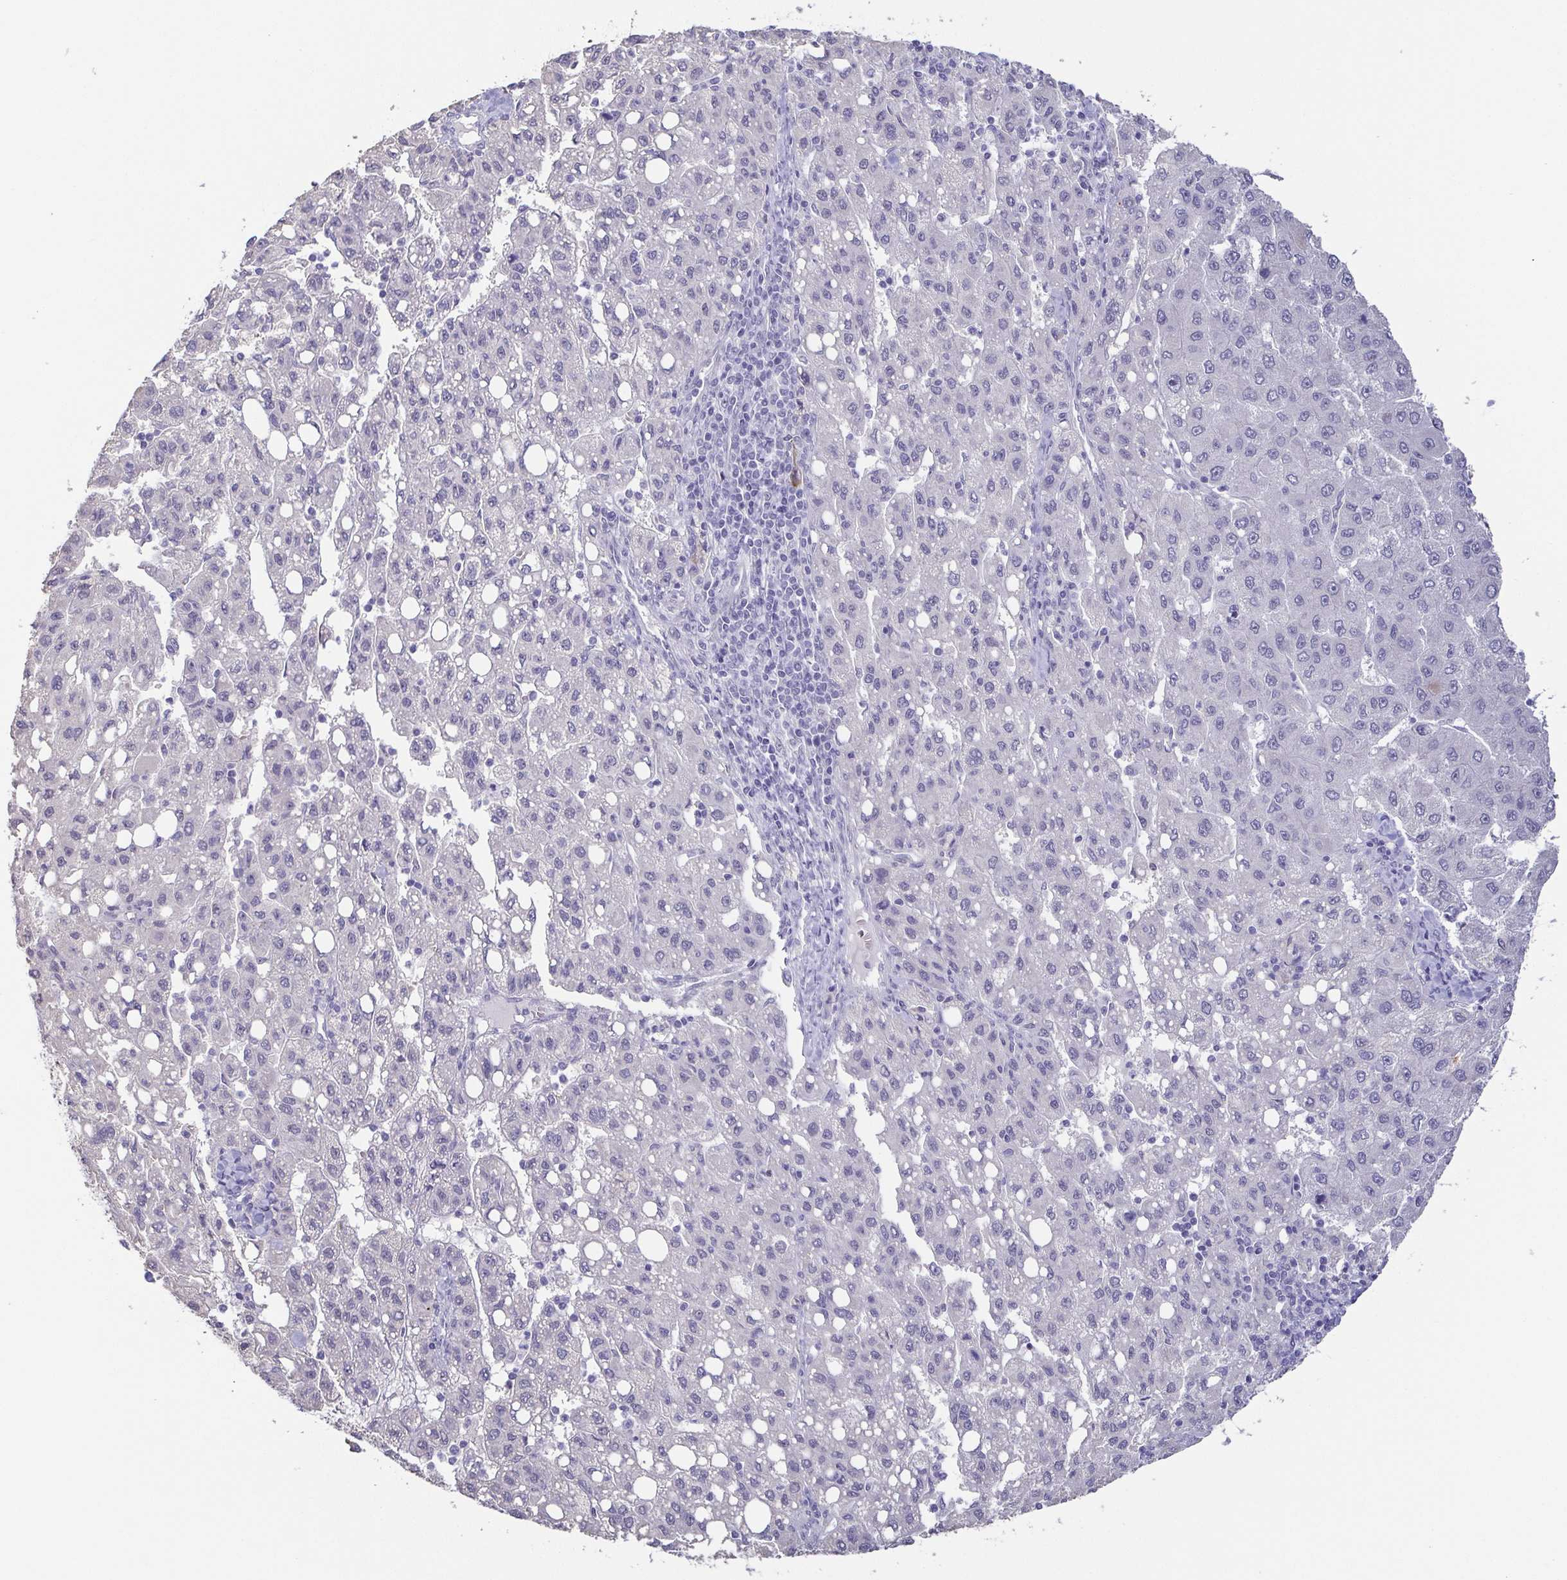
{"staining": {"intensity": "negative", "quantity": "none", "location": "none"}, "tissue": "liver cancer", "cell_type": "Tumor cells", "image_type": "cancer", "snomed": [{"axis": "morphology", "description": "Carcinoma, Hepatocellular, NOS"}, {"axis": "topography", "description": "Liver"}], "caption": "IHC of human liver cancer demonstrates no expression in tumor cells. The staining is performed using DAB brown chromogen with nuclei counter-stained in using hematoxylin.", "gene": "NEFH", "patient": {"sex": "female", "age": 82}}